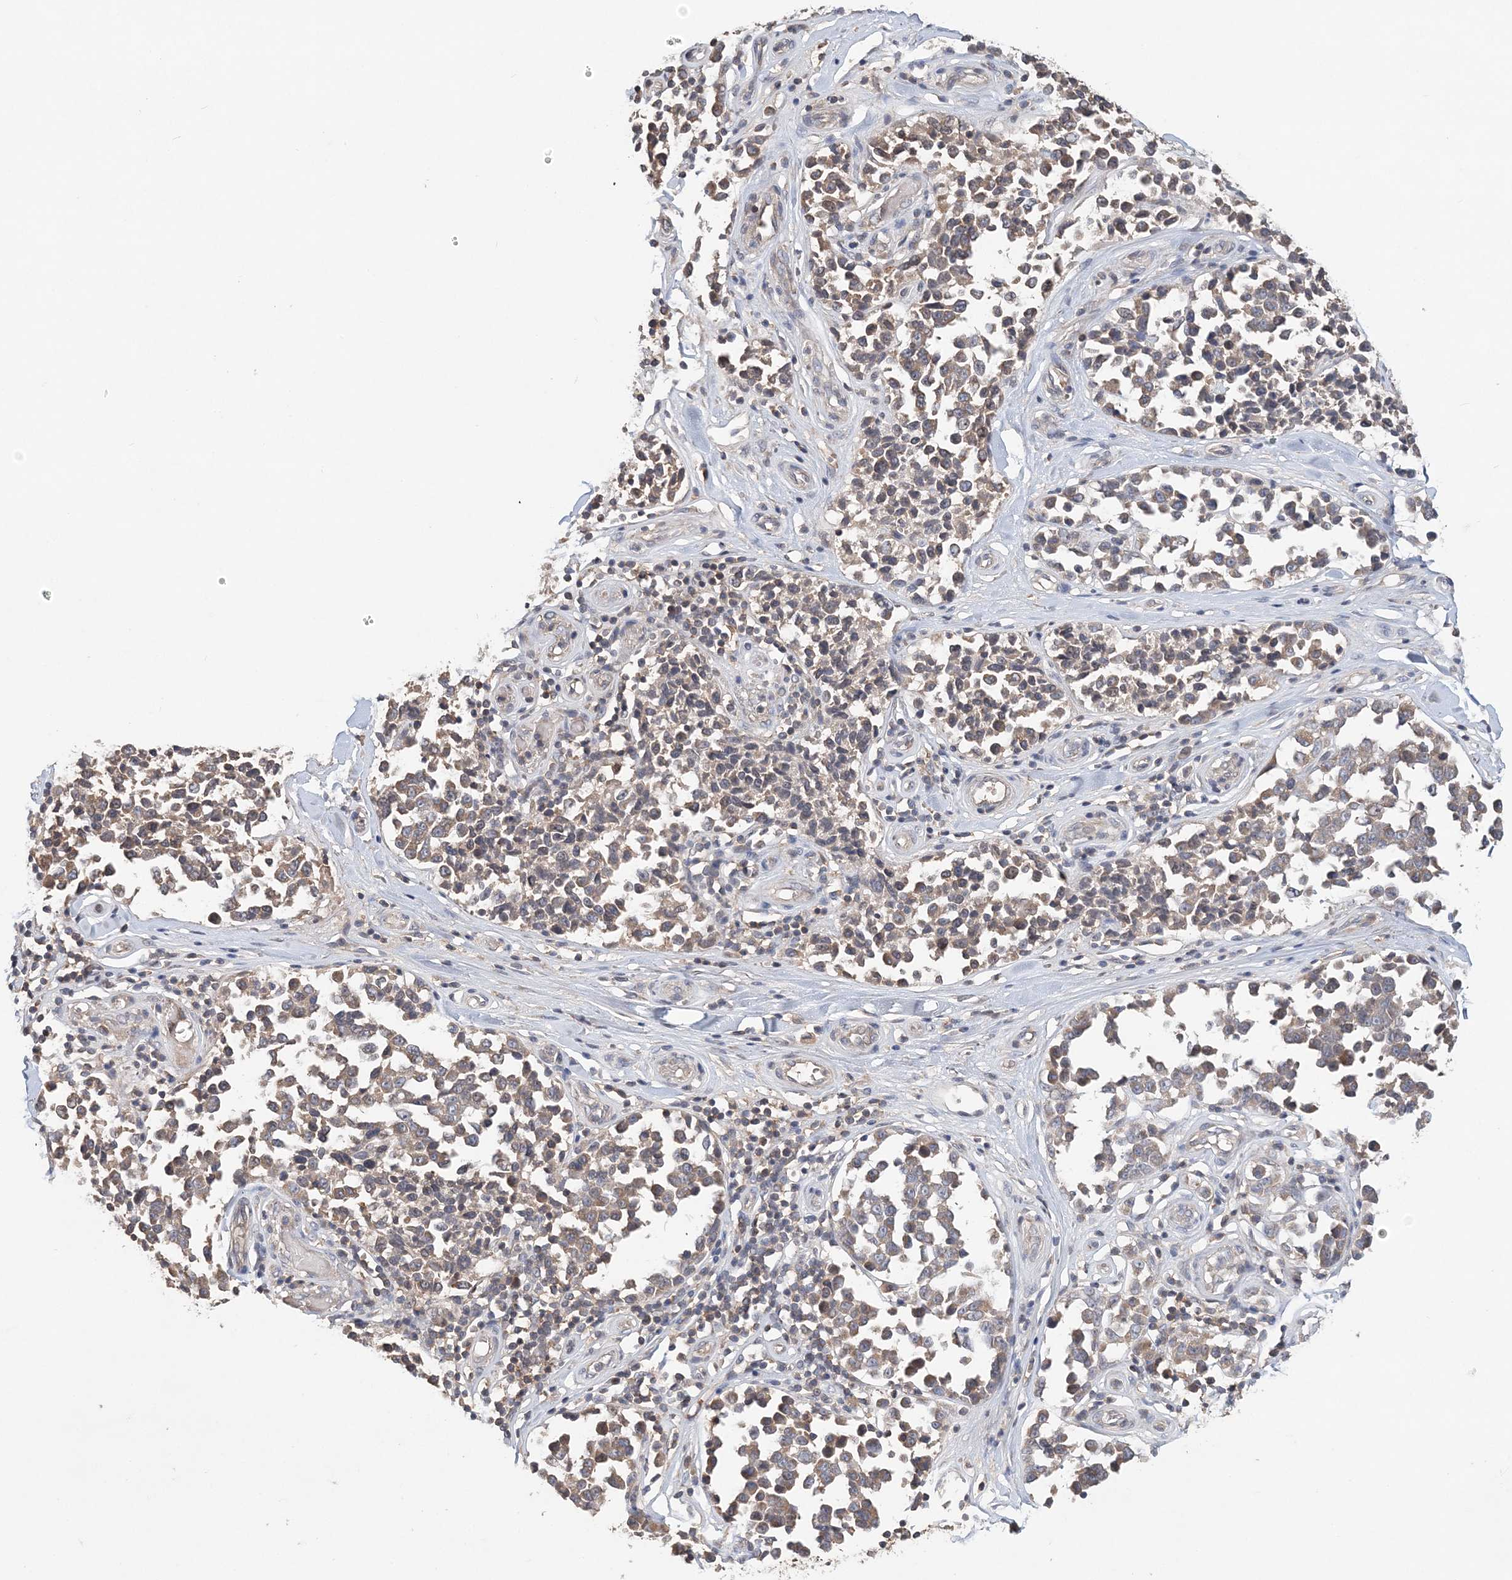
{"staining": {"intensity": "weak", "quantity": "25%-75%", "location": "cytoplasmic/membranous"}, "tissue": "melanoma", "cell_type": "Tumor cells", "image_type": "cancer", "snomed": [{"axis": "morphology", "description": "Malignant melanoma, NOS"}, {"axis": "topography", "description": "Skin"}], "caption": "Weak cytoplasmic/membranous protein positivity is appreciated in about 25%-75% of tumor cells in malignant melanoma. Using DAB (3,3'-diaminobenzidine) (brown) and hematoxylin (blue) stains, captured at high magnification using brightfield microscopy.", "gene": "SYCP3", "patient": {"sex": "female", "age": 64}}